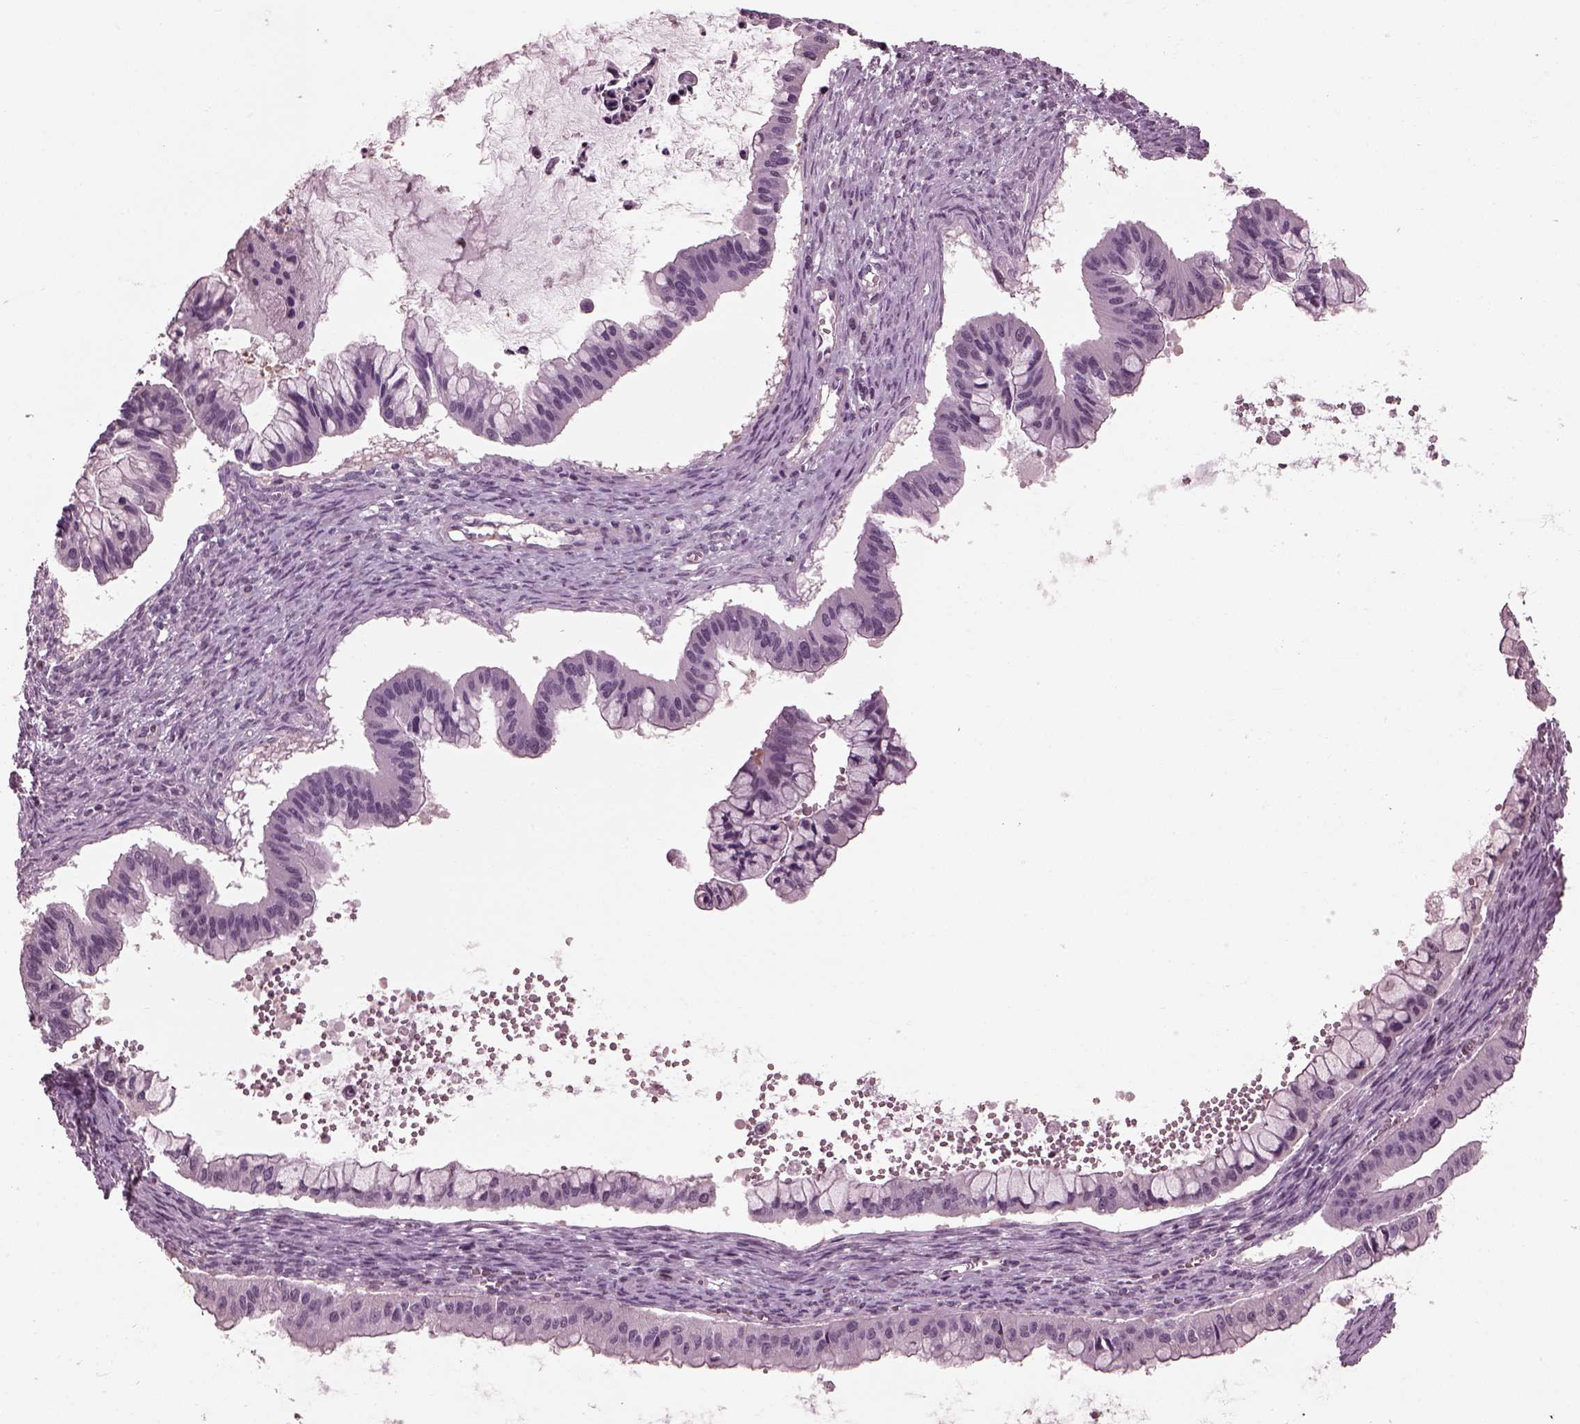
{"staining": {"intensity": "negative", "quantity": "none", "location": "none"}, "tissue": "ovarian cancer", "cell_type": "Tumor cells", "image_type": "cancer", "snomed": [{"axis": "morphology", "description": "Cystadenocarcinoma, mucinous, NOS"}, {"axis": "topography", "description": "Ovary"}], "caption": "A histopathology image of ovarian mucinous cystadenocarcinoma stained for a protein shows no brown staining in tumor cells.", "gene": "BFSP1", "patient": {"sex": "female", "age": 72}}